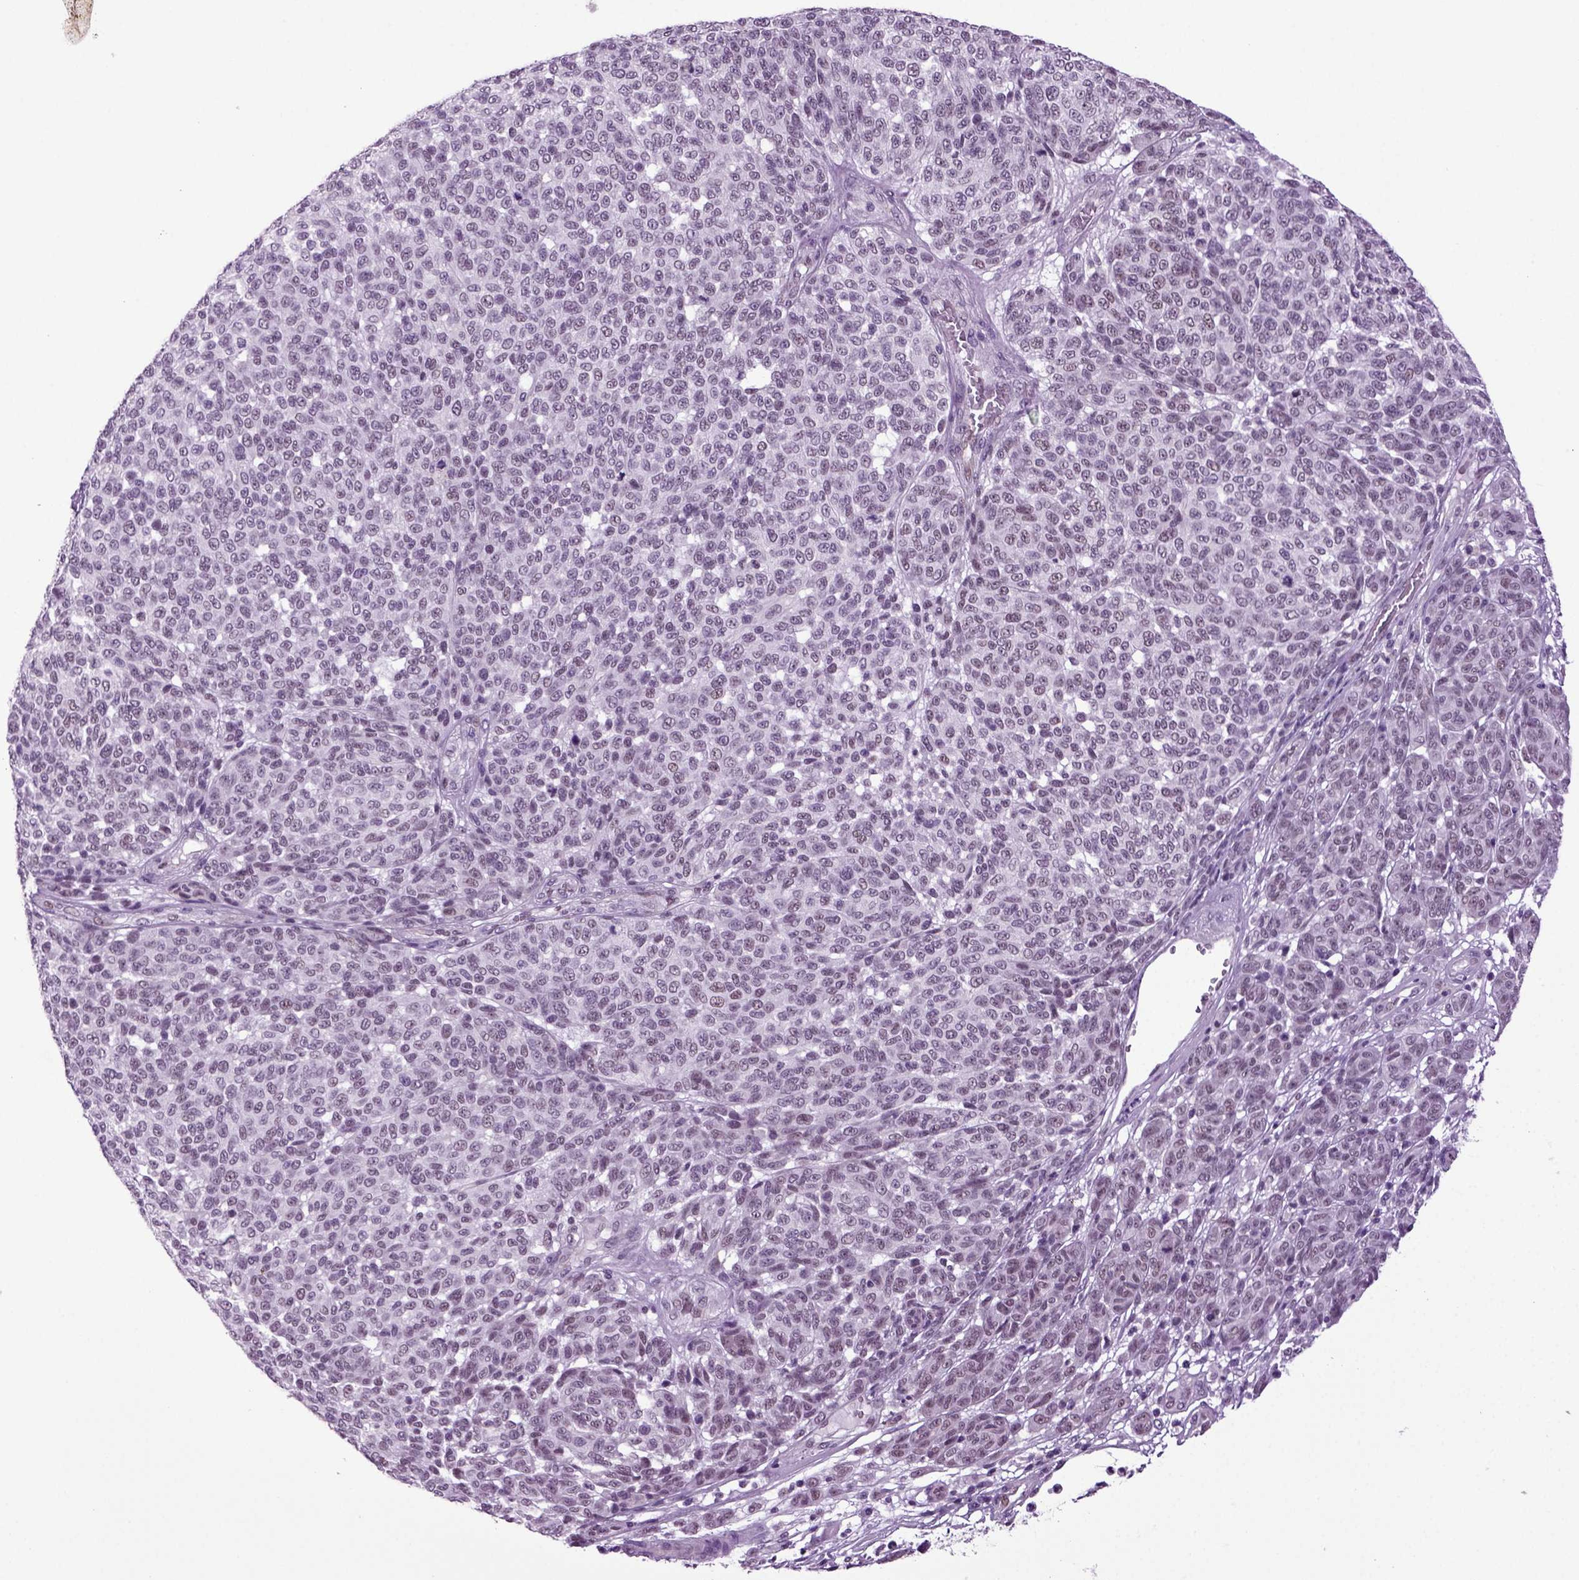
{"staining": {"intensity": "negative", "quantity": "none", "location": "none"}, "tissue": "melanoma", "cell_type": "Tumor cells", "image_type": "cancer", "snomed": [{"axis": "morphology", "description": "Malignant melanoma, NOS"}, {"axis": "topography", "description": "Skin"}], "caption": "DAB (3,3'-diaminobenzidine) immunohistochemical staining of melanoma exhibits no significant expression in tumor cells.", "gene": "RFX3", "patient": {"sex": "male", "age": 59}}